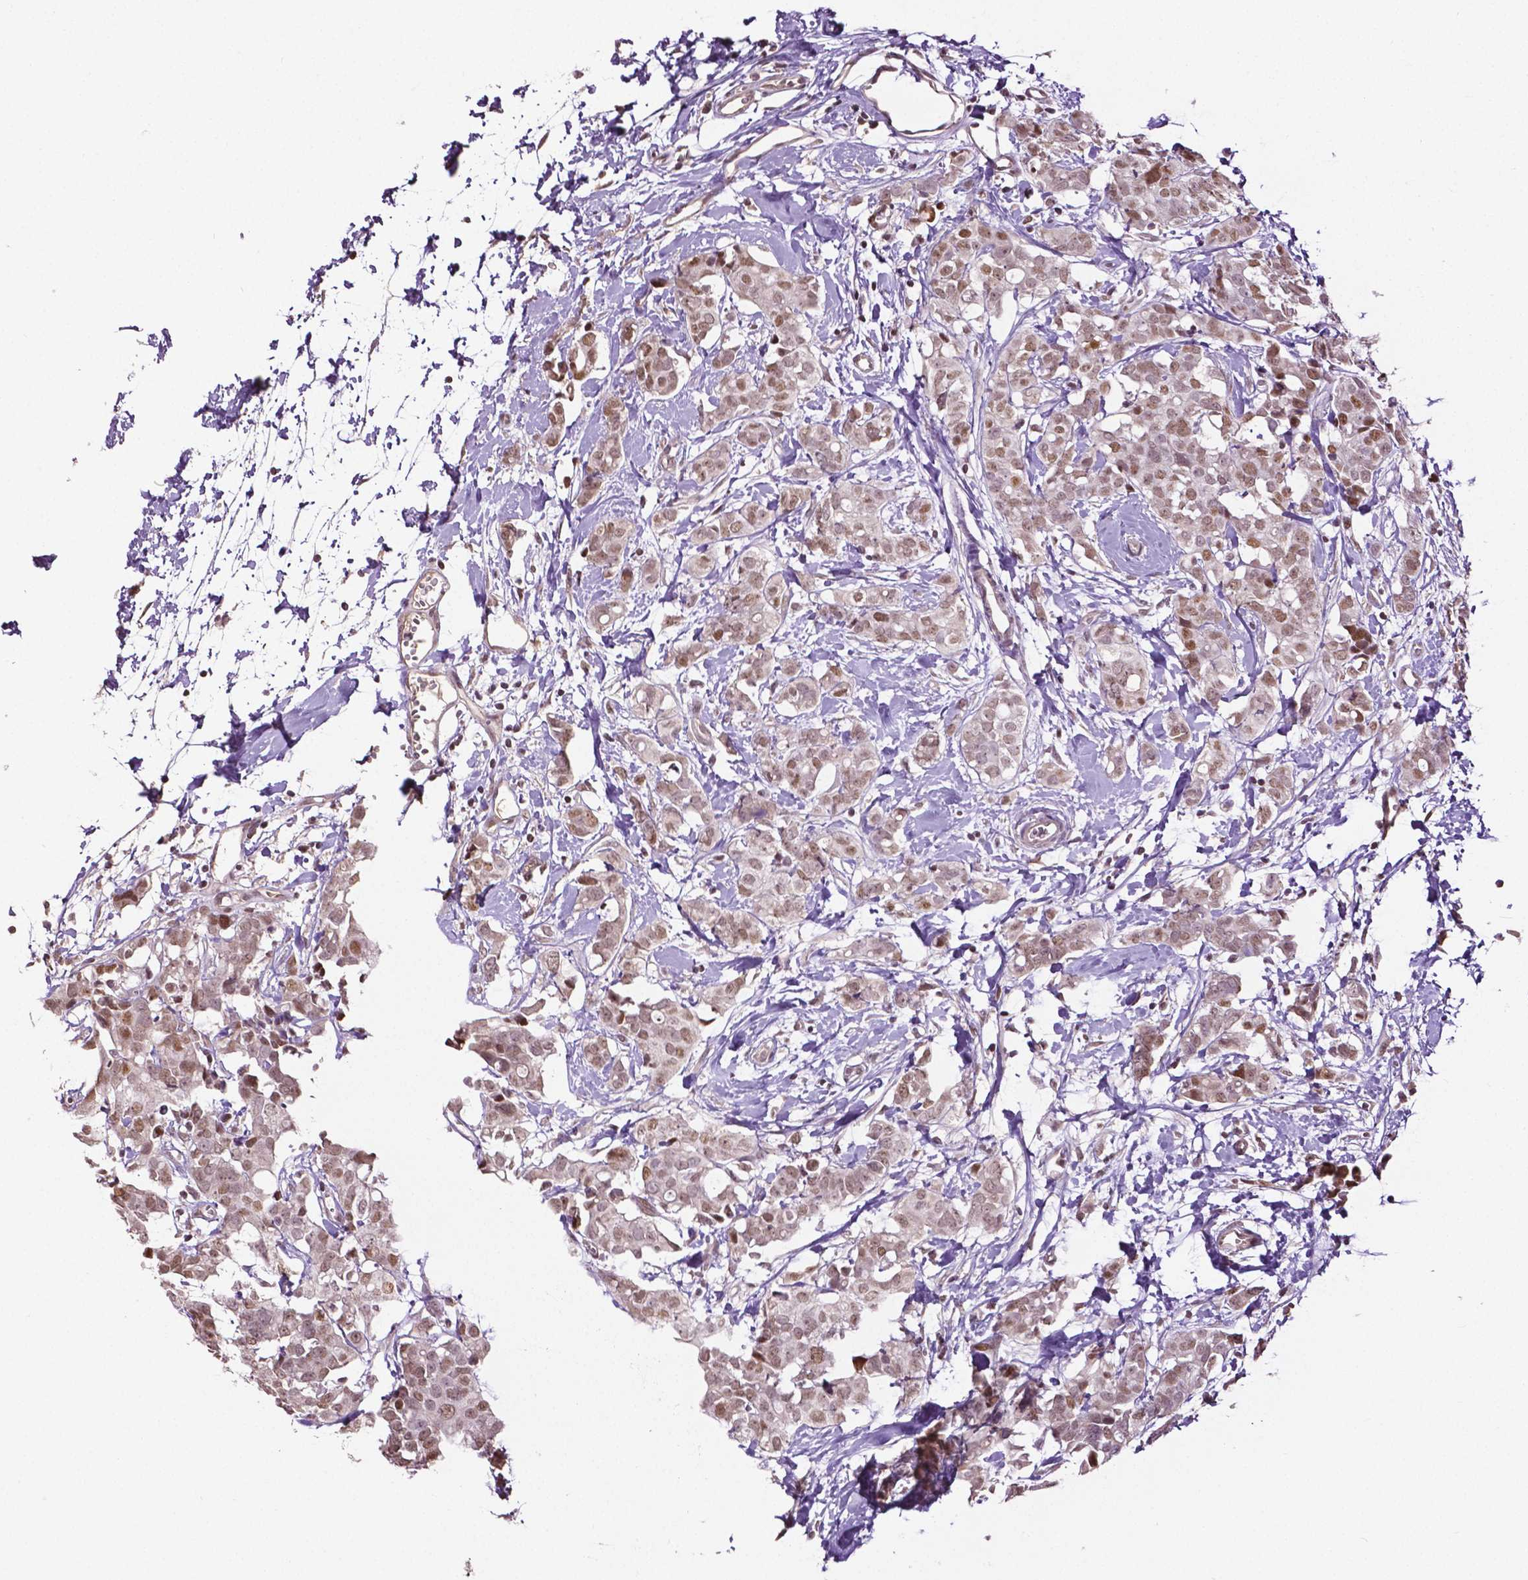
{"staining": {"intensity": "weak", "quantity": ">75%", "location": "nuclear"}, "tissue": "breast cancer", "cell_type": "Tumor cells", "image_type": "cancer", "snomed": [{"axis": "morphology", "description": "Duct carcinoma"}, {"axis": "topography", "description": "Breast"}], "caption": "IHC of breast cancer exhibits low levels of weak nuclear expression in about >75% of tumor cells.", "gene": "DLX5", "patient": {"sex": "female", "age": 40}}